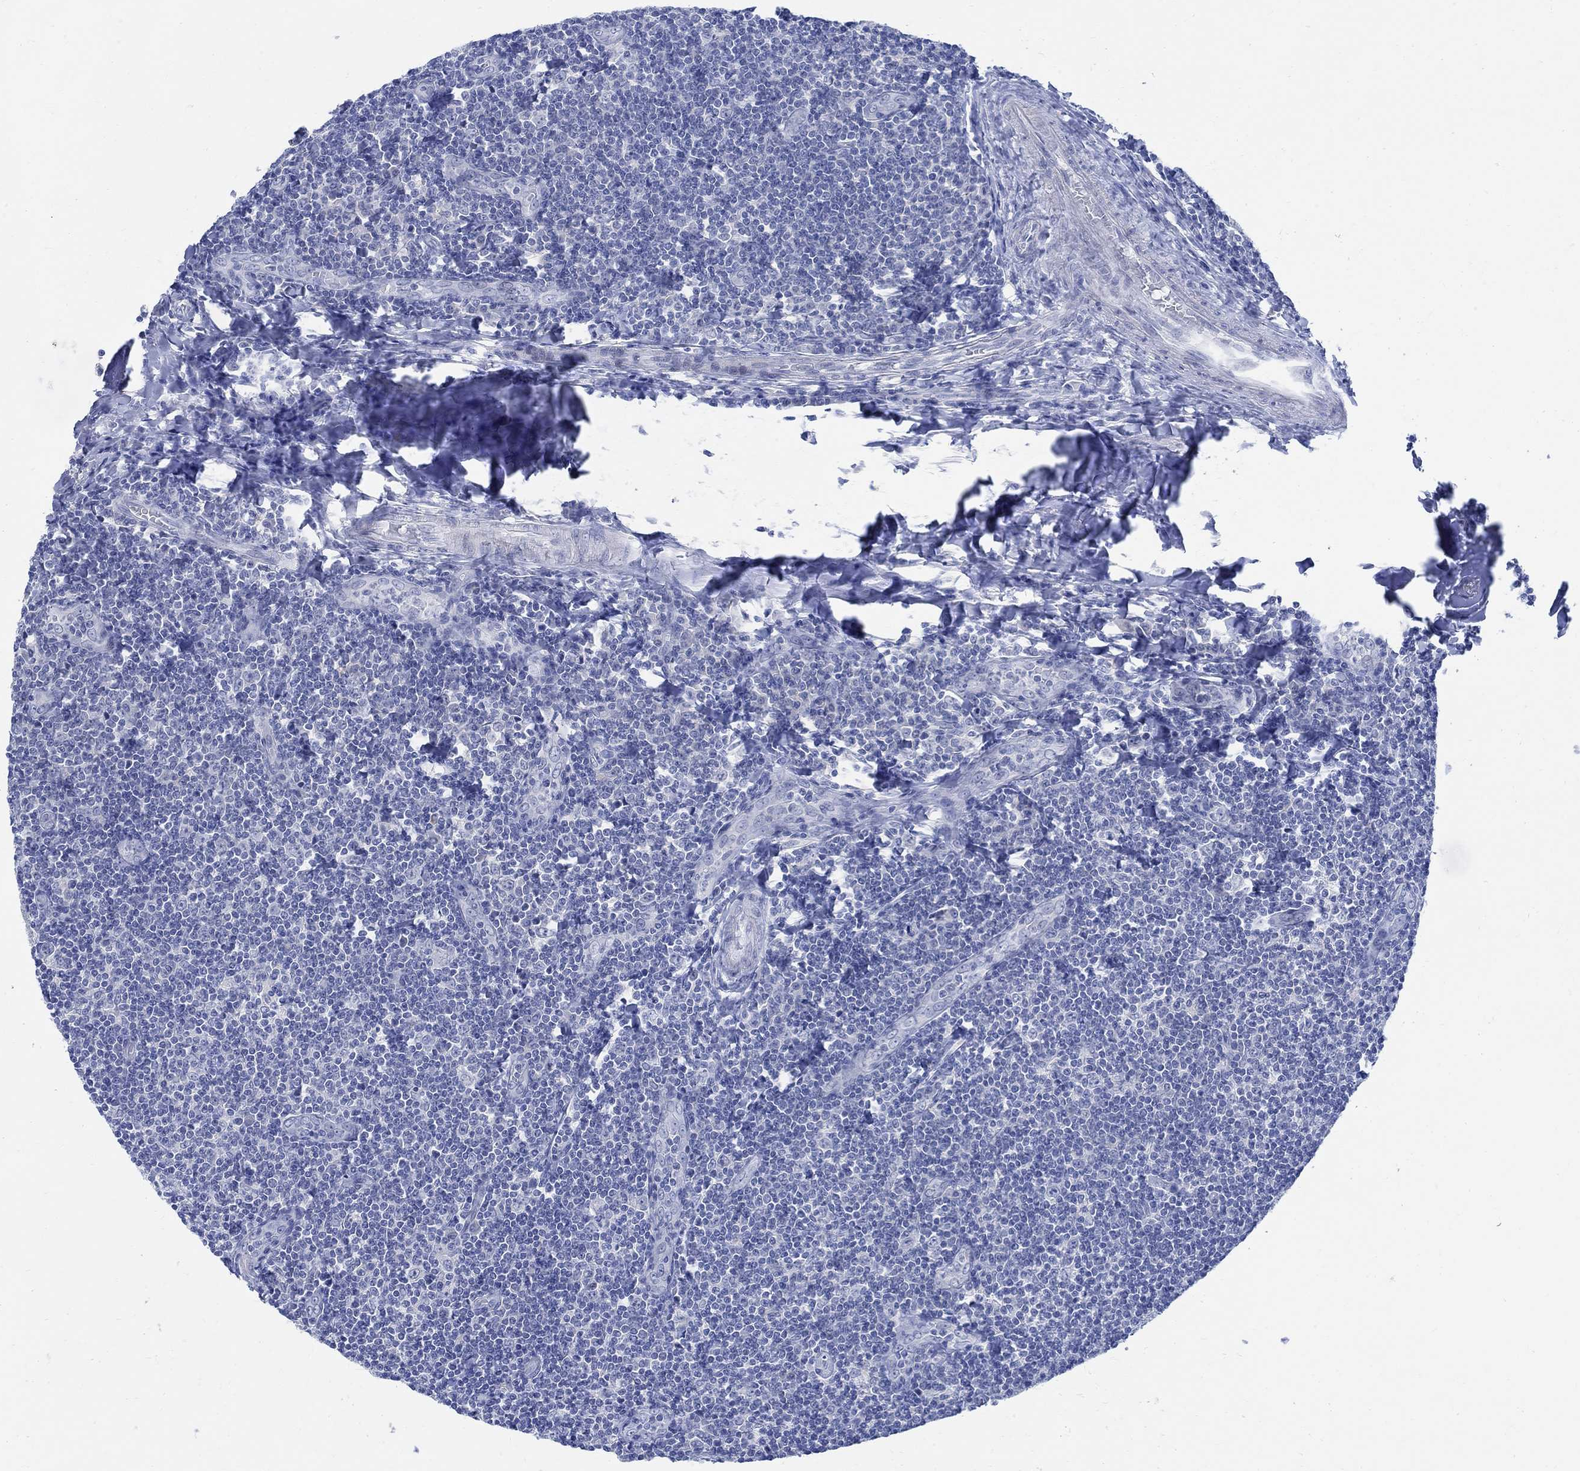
{"staining": {"intensity": "negative", "quantity": "none", "location": "none"}, "tissue": "tonsil", "cell_type": "Germinal center cells", "image_type": "normal", "snomed": [{"axis": "morphology", "description": "Normal tissue, NOS"}, {"axis": "morphology", "description": "Inflammation, NOS"}, {"axis": "topography", "description": "Tonsil"}], "caption": "Immunohistochemistry (IHC) micrograph of benign human tonsil stained for a protein (brown), which demonstrates no expression in germinal center cells.", "gene": "CAMK2N1", "patient": {"sex": "female", "age": 31}}